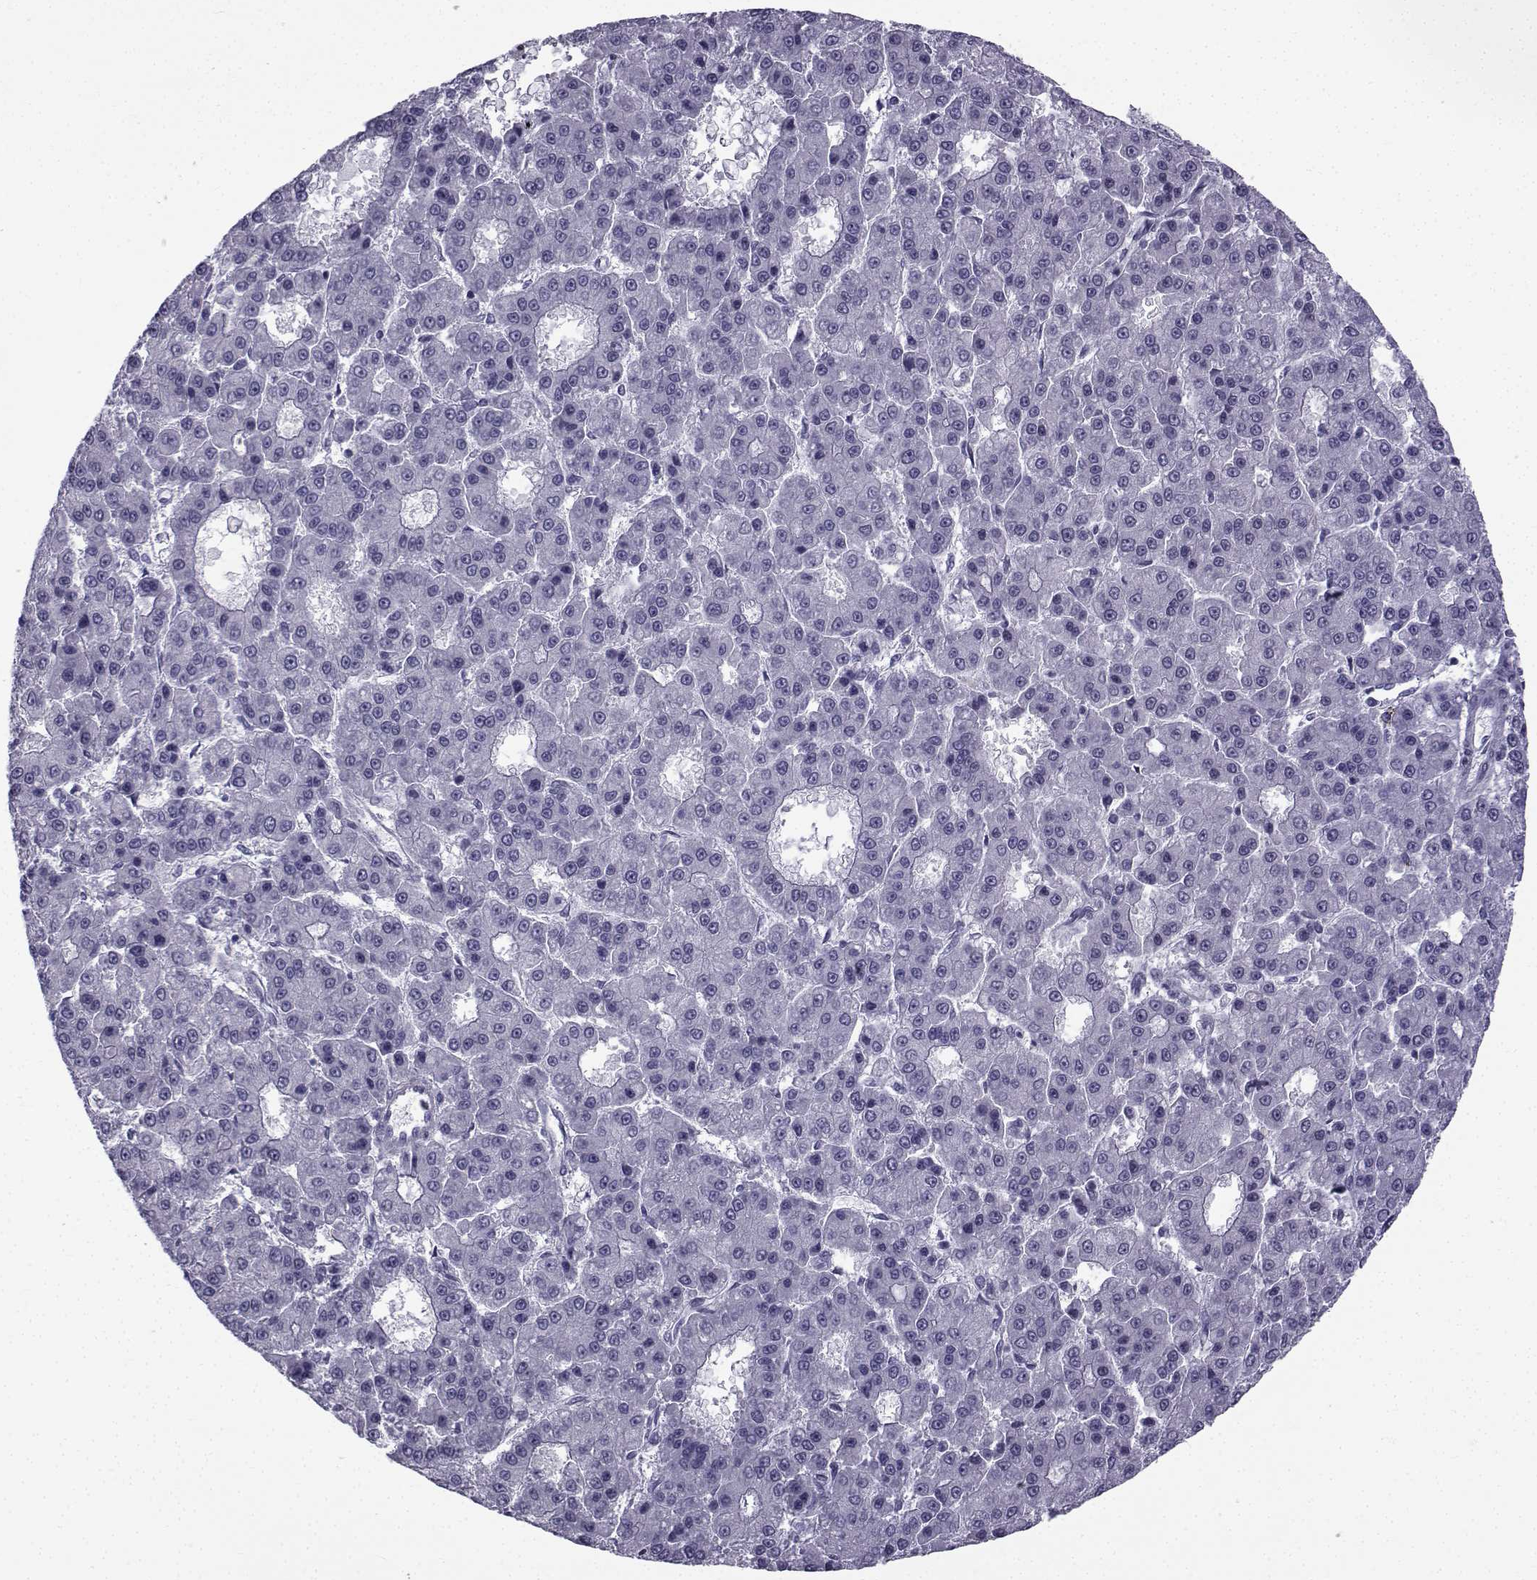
{"staining": {"intensity": "negative", "quantity": "none", "location": "none"}, "tissue": "liver cancer", "cell_type": "Tumor cells", "image_type": "cancer", "snomed": [{"axis": "morphology", "description": "Carcinoma, Hepatocellular, NOS"}, {"axis": "topography", "description": "Liver"}], "caption": "Immunohistochemistry (IHC) of human liver cancer (hepatocellular carcinoma) shows no expression in tumor cells.", "gene": "SPANXD", "patient": {"sex": "male", "age": 70}}